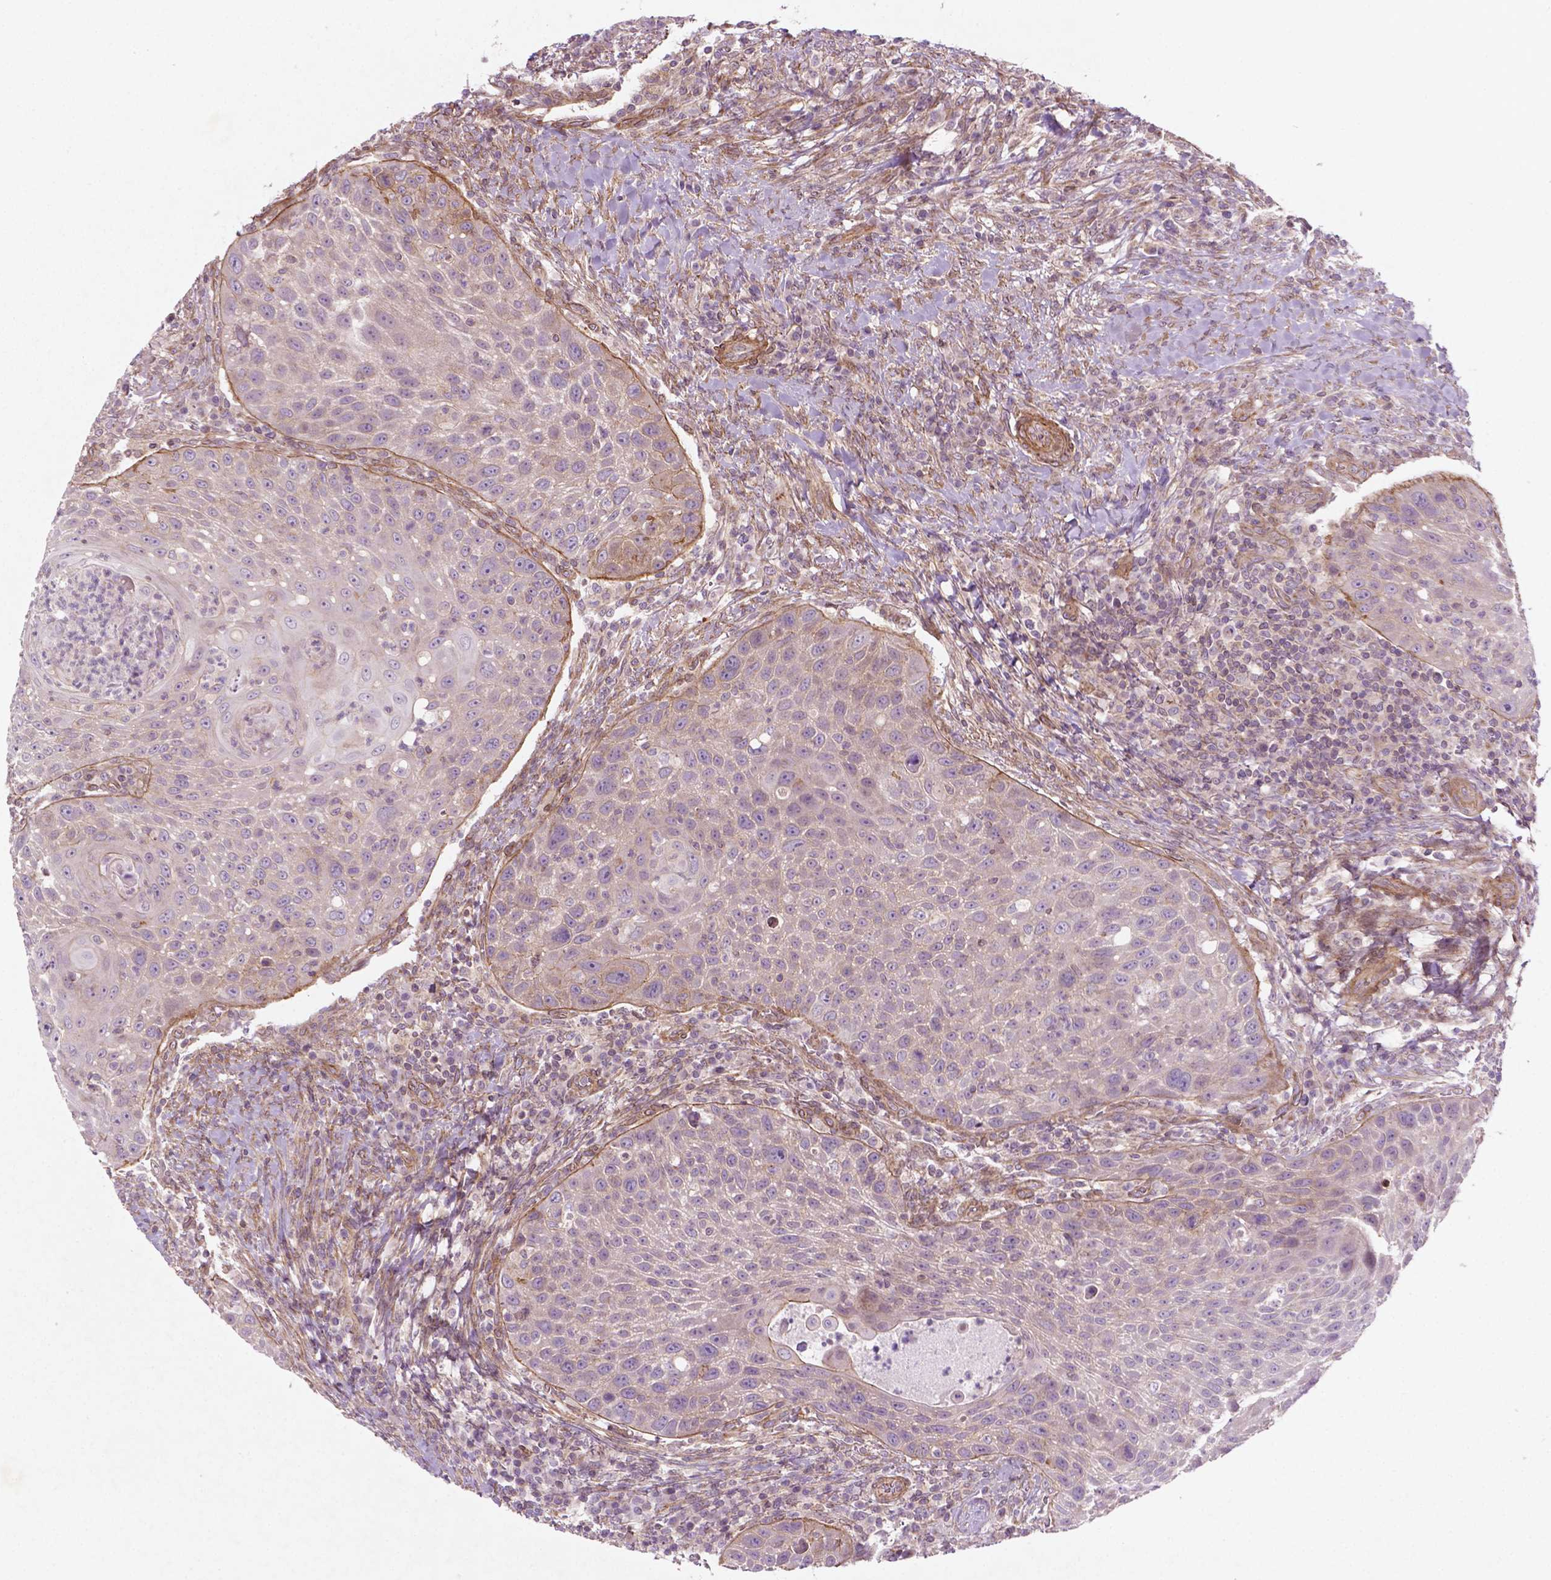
{"staining": {"intensity": "negative", "quantity": "none", "location": "none"}, "tissue": "head and neck cancer", "cell_type": "Tumor cells", "image_type": "cancer", "snomed": [{"axis": "morphology", "description": "Squamous cell carcinoma, NOS"}, {"axis": "topography", "description": "Head-Neck"}], "caption": "Head and neck cancer was stained to show a protein in brown. There is no significant staining in tumor cells.", "gene": "TCHP", "patient": {"sex": "male", "age": 69}}